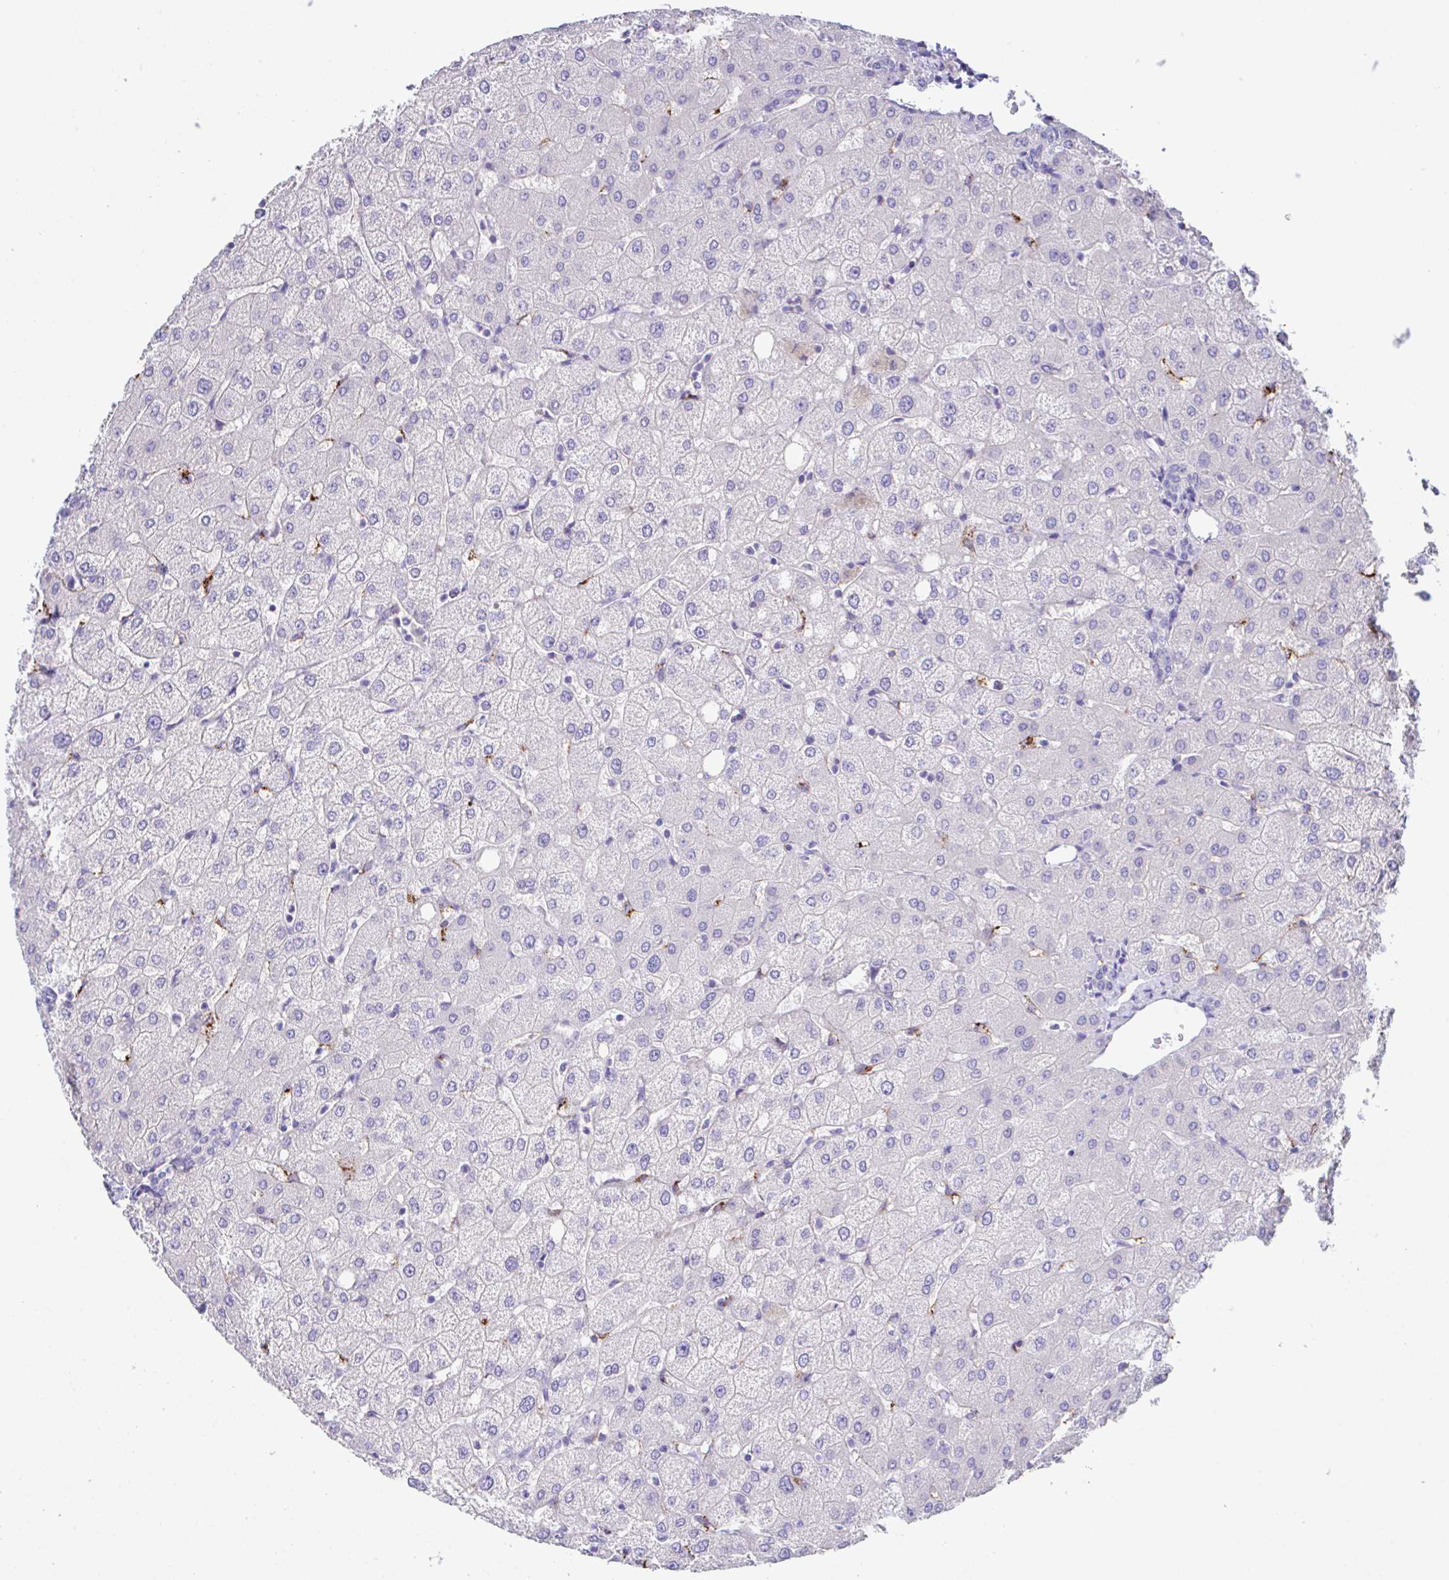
{"staining": {"intensity": "negative", "quantity": "none", "location": "none"}, "tissue": "liver", "cell_type": "Cholangiocytes", "image_type": "normal", "snomed": [{"axis": "morphology", "description": "Normal tissue, NOS"}, {"axis": "topography", "description": "Liver"}], "caption": "Liver stained for a protein using immunohistochemistry displays no positivity cholangiocytes.", "gene": "HACD4", "patient": {"sex": "female", "age": 54}}